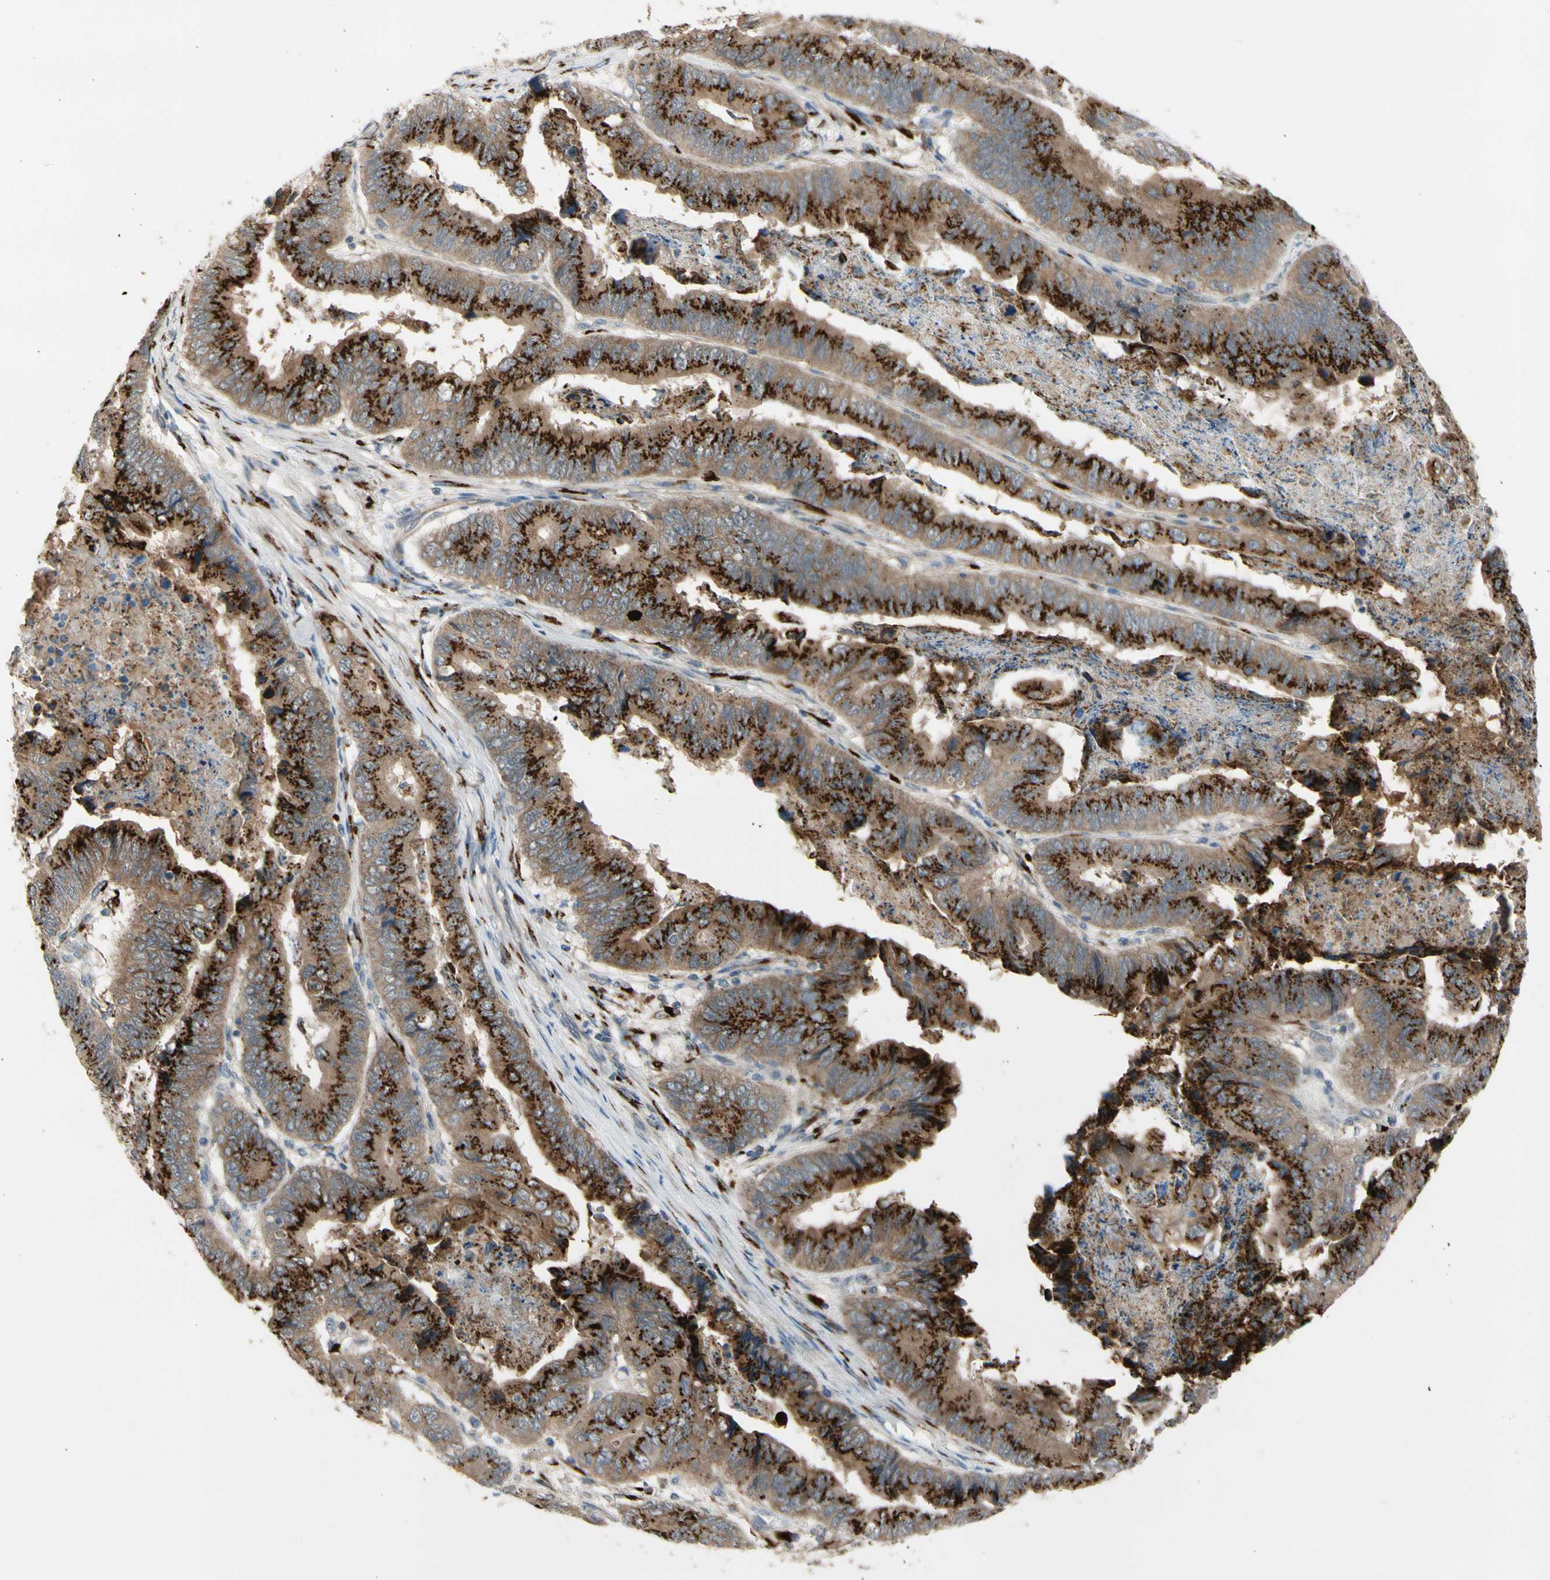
{"staining": {"intensity": "strong", "quantity": ">75%", "location": "cytoplasmic/membranous"}, "tissue": "stomach cancer", "cell_type": "Tumor cells", "image_type": "cancer", "snomed": [{"axis": "morphology", "description": "Adenocarcinoma, NOS"}, {"axis": "topography", "description": "Stomach, lower"}], "caption": "There is high levels of strong cytoplasmic/membranous positivity in tumor cells of stomach cancer (adenocarcinoma), as demonstrated by immunohistochemical staining (brown color).", "gene": "GALNT5", "patient": {"sex": "male", "age": 77}}